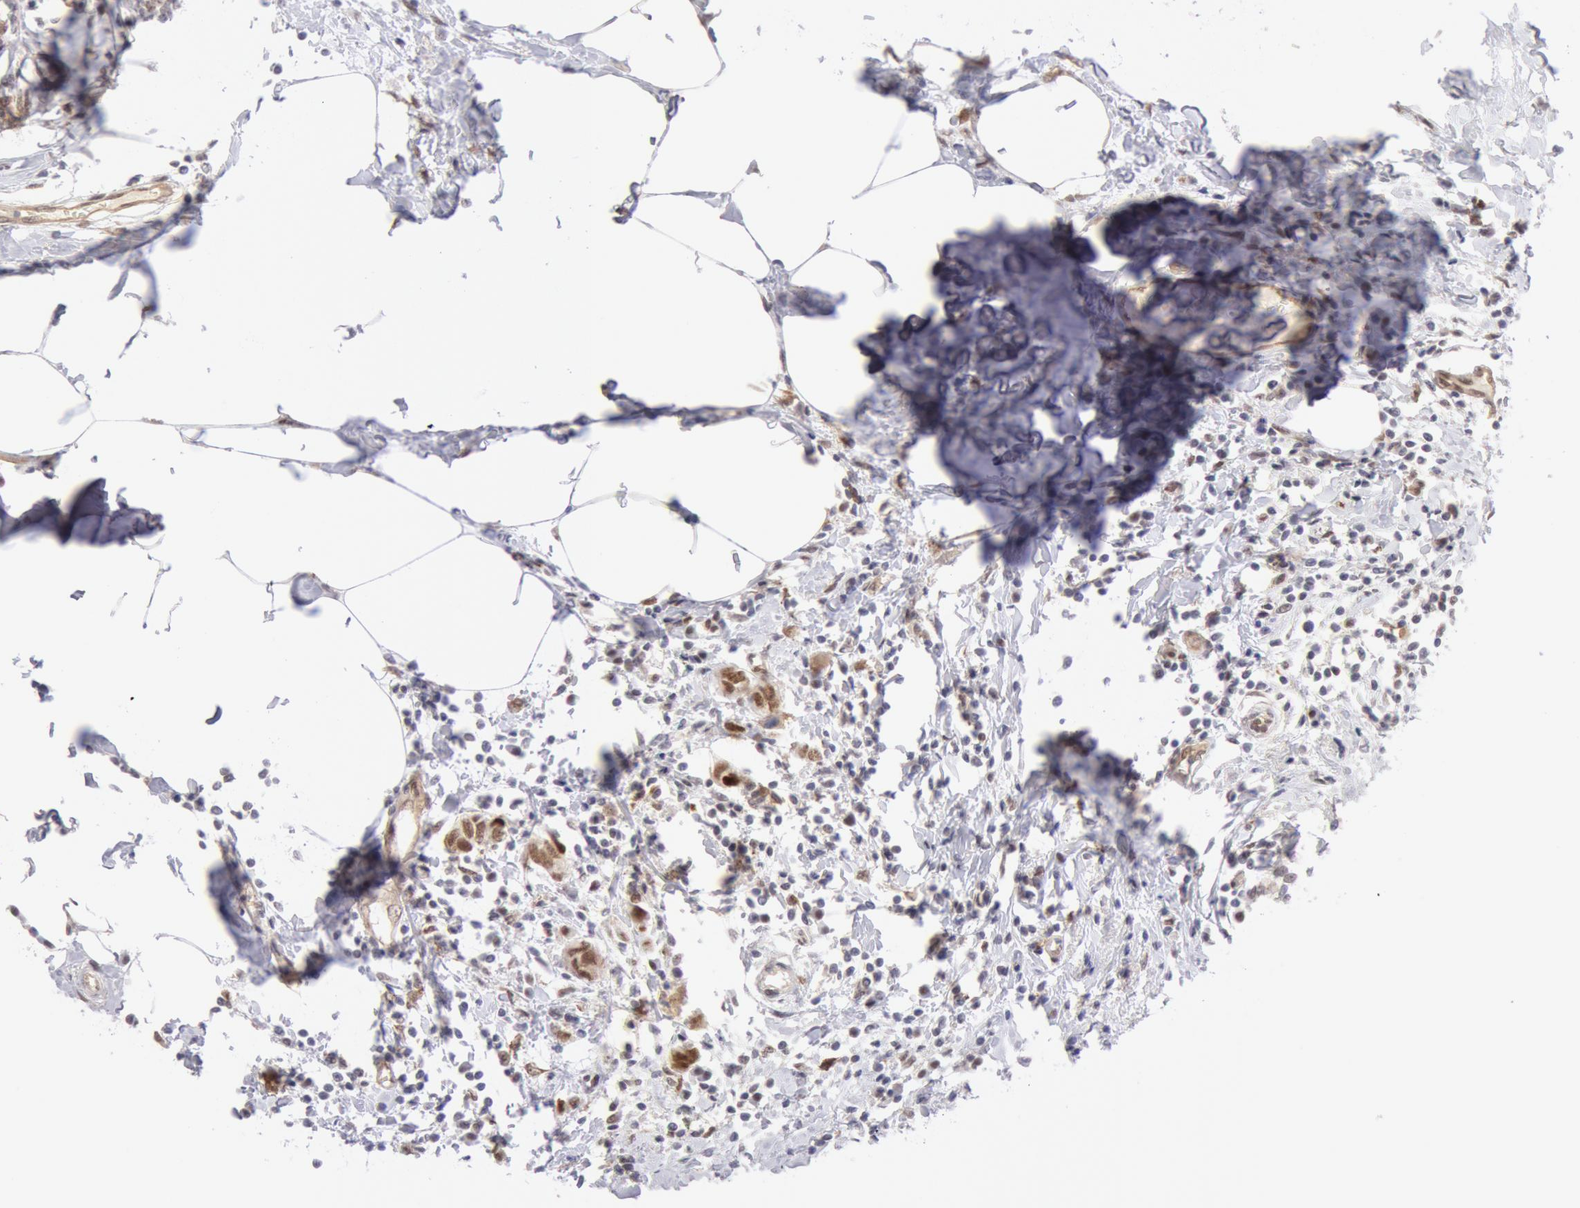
{"staining": {"intensity": "moderate", "quantity": ">75%", "location": "nuclear"}, "tissue": "breast cancer", "cell_type": "Tumor cells", "image_type": "cancer", "snomed": [{"axis": "morphology", "description": "Normal tissue, NOS"}, {"axis": "morphology", "description": "Duct carcinoma"}, {"axis": "topography", "description": "Breast"}], "caption": "IHC image of human breast cancer (invasive ductal carcinoma) stained for a protein (brown), which reveals medium levels of moderate nuclear positivity in approximately >75% of tumor cells.", "gene": "CDKN2B", "patient": {"sex": "female", "age": 50}}